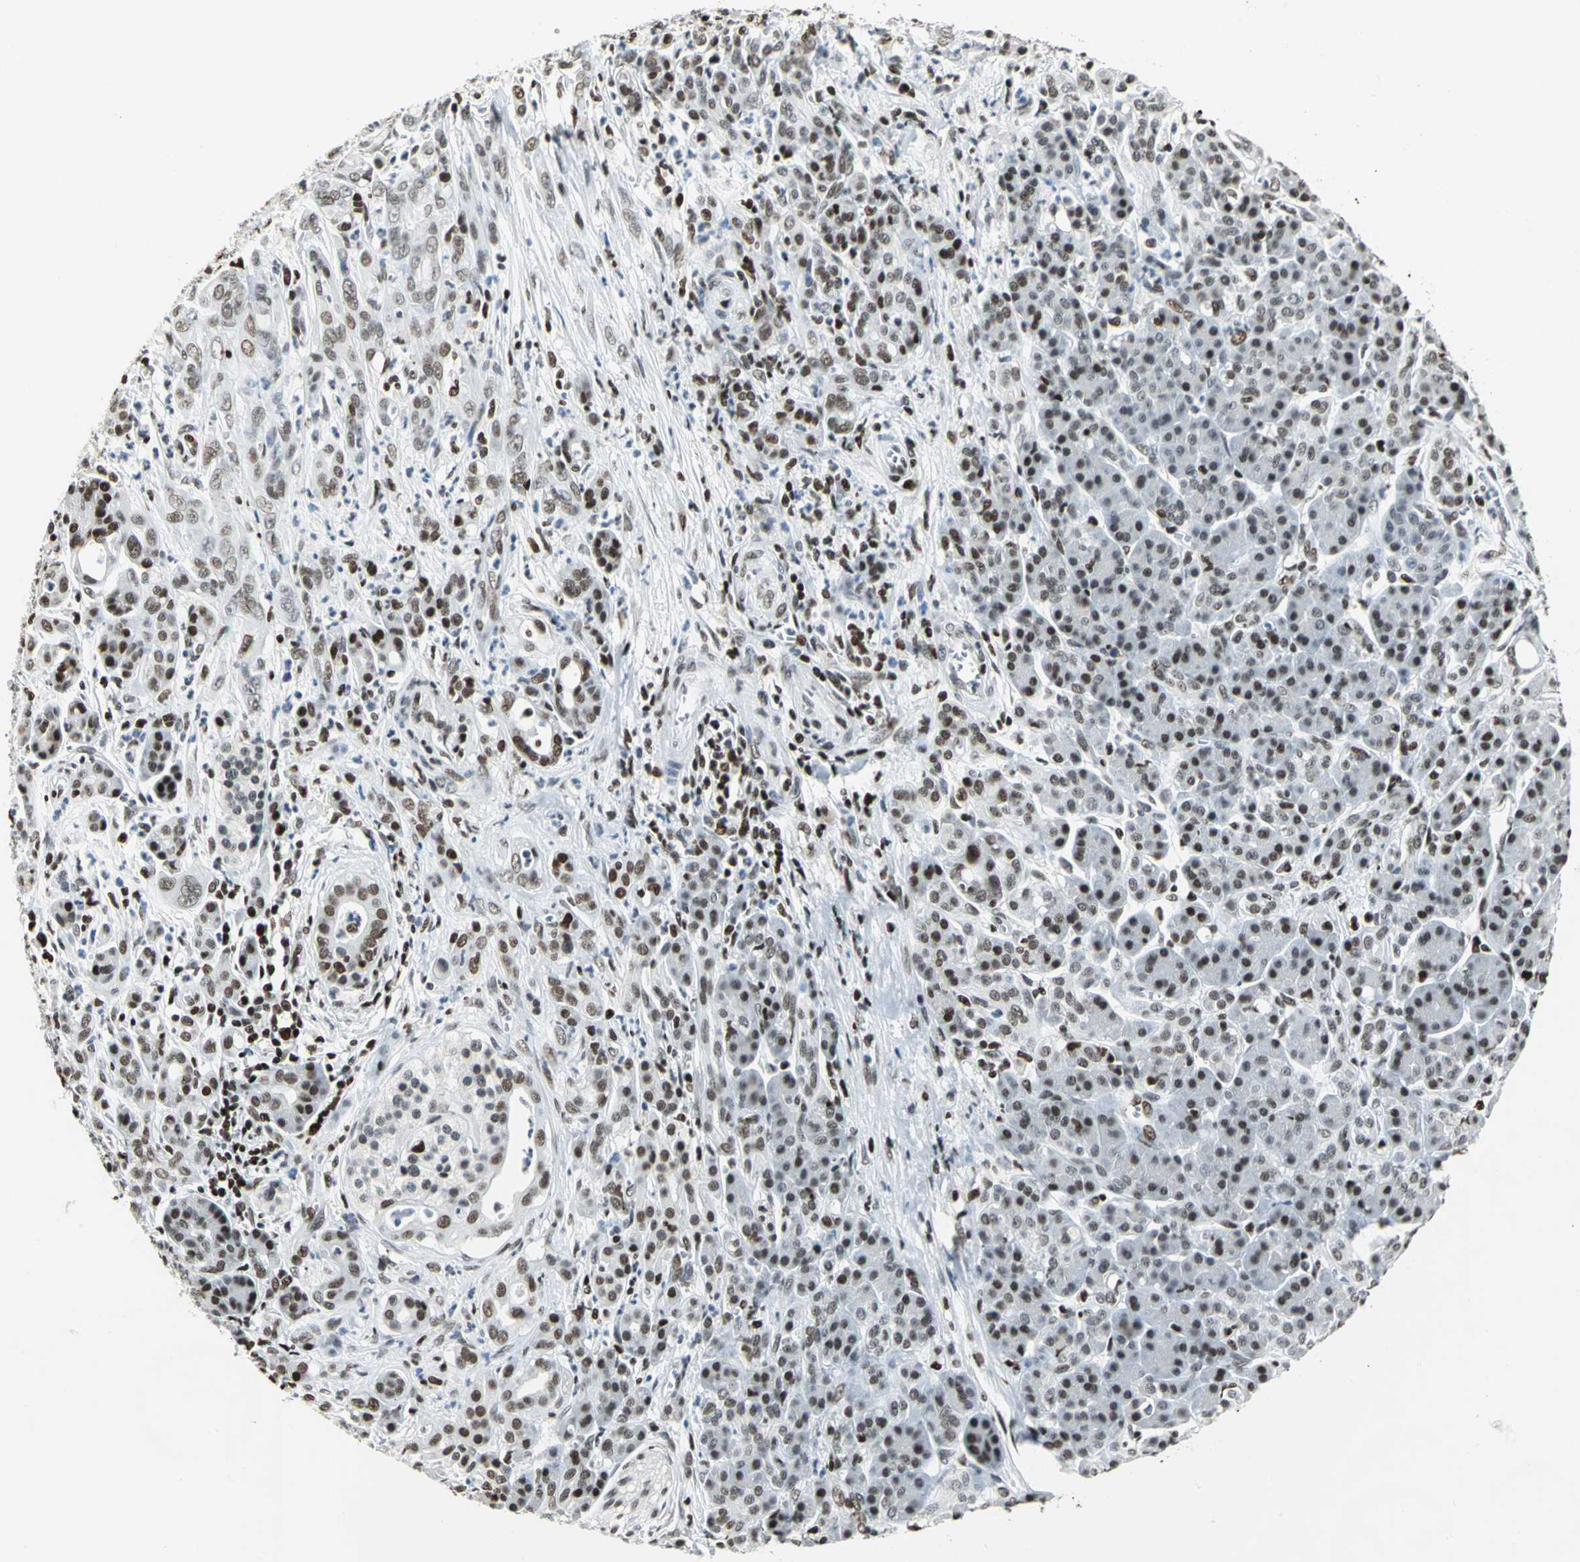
{"staining": {"intensity": "strong", "quantity": ">75%", "location": "nuclear"}, "tissue": "pancreatic cancer", "cell_type": "Tumor cells", "image_type": "cancer", "snomed": [{"axis": "morphology", "description": "Adenocarcinoma, NOS"}, {"axis": "topography", "description": "Pancreas"}], "caption": "Brown immunohistochemical staining in pancreatic cancer (adenocarcinoma) displays strong nuclear positivity in approximately >75% of tumor cells.", "gene": "HNRNPD", "patient": {"sex": "male", "age": 59}}